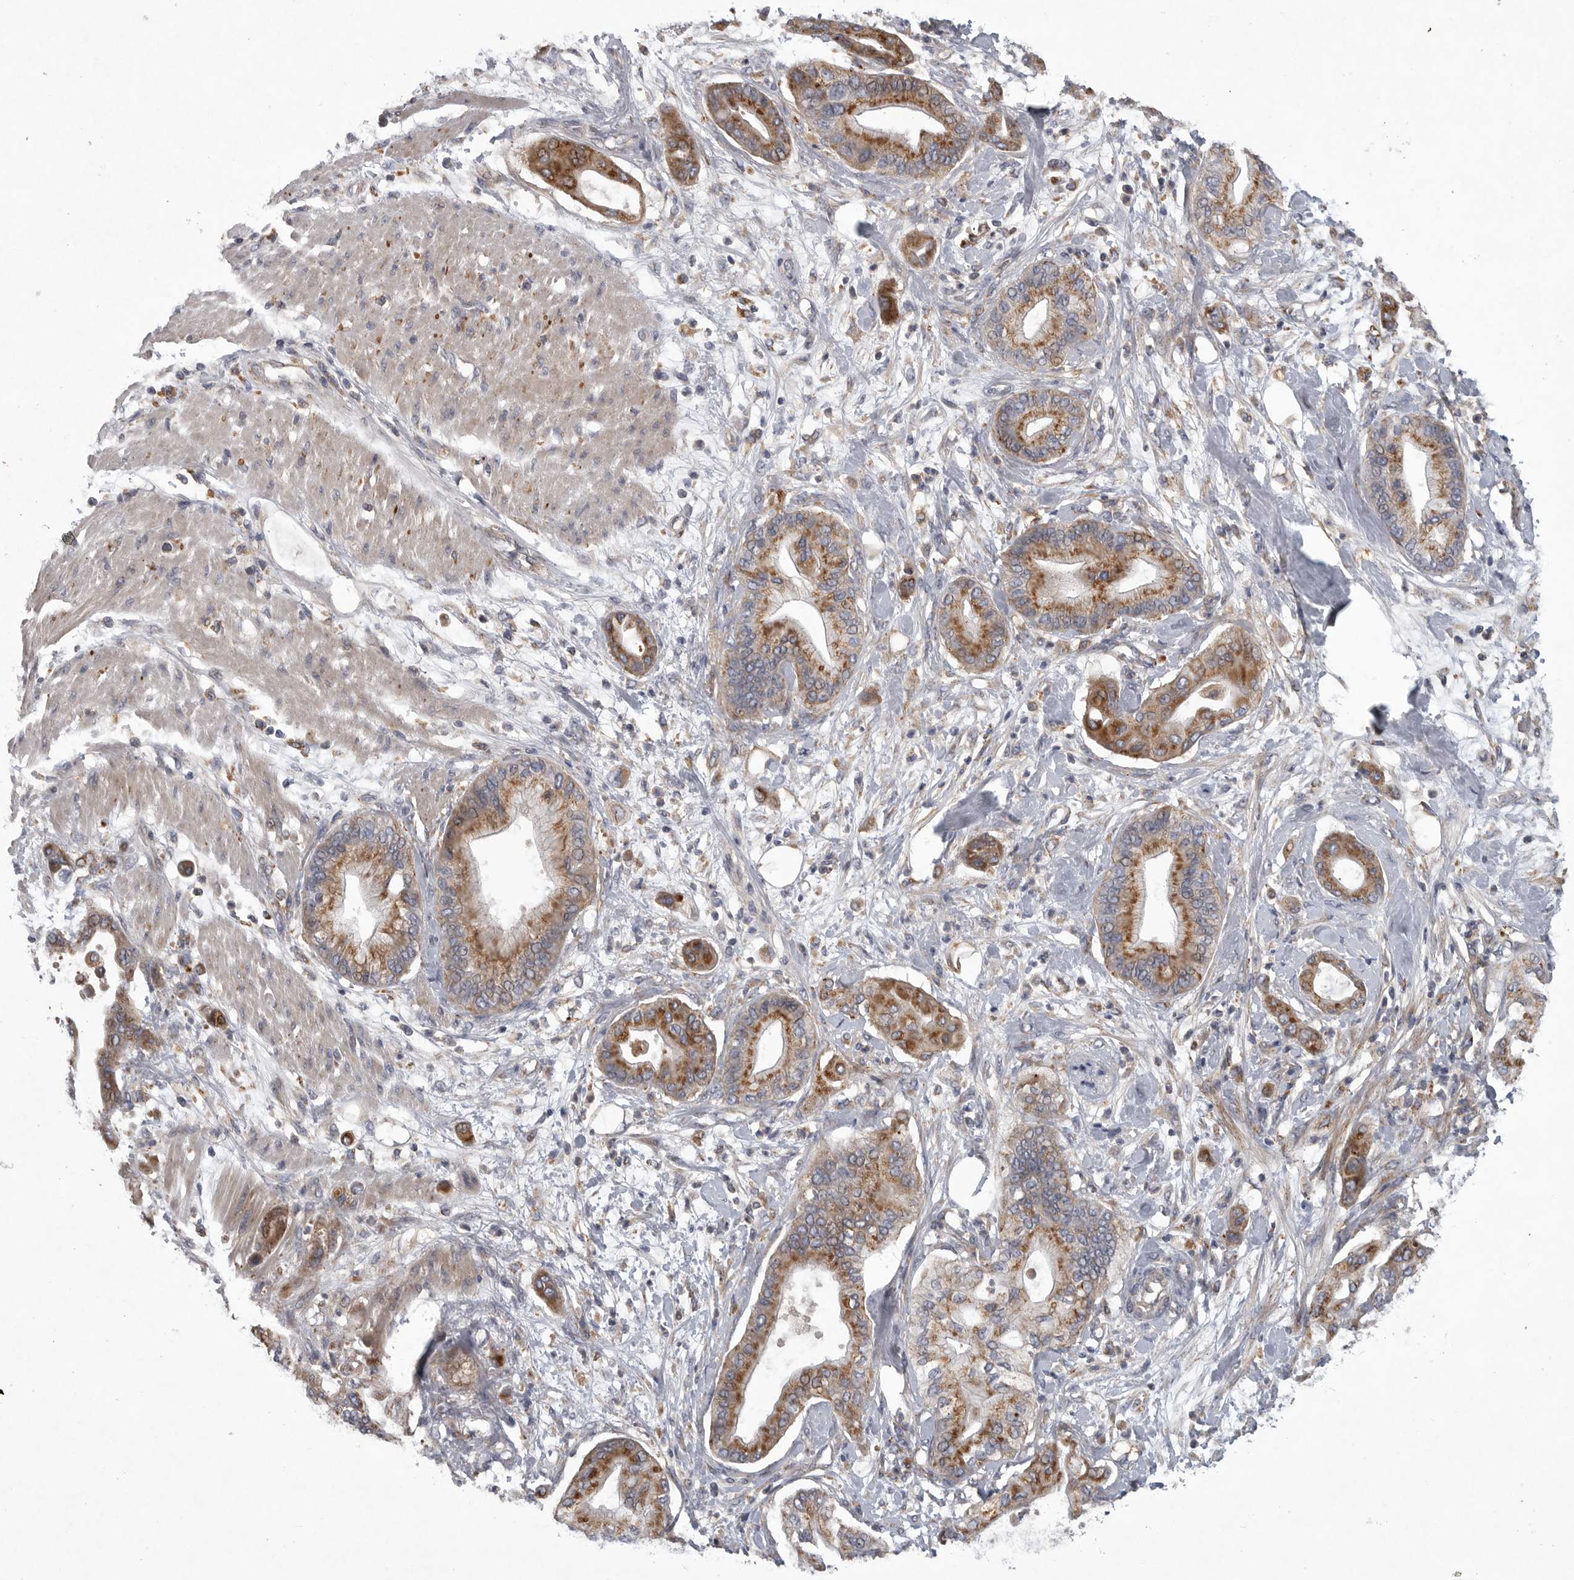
{"staining": {"intensity": "moderate", "quantity": ">75%", "location": "cytoplasmic/membranous"}, "tissue": "pancreatic cancer", "cell_type": "Tumor cells", "image_type": "cancer", "snomed": [{"axis": "morphology", "description": "Adenocarcinoma, NOS"}, {"axis": "morphology", "description": "Adenocarcinoma, metastatic, NOS"}, {"axis": "topography", "description": "Lymph node"}, {"axis": "topography", "description": "Pancreas"}, {"axis": "topography", "description": "Duodenum"}], "caption": "Immunohistochemical staining of adenocarcinoma (pancreatic) displays medium levels of moderate cytoplasmic/membranous positivity in about >75% of tumor cells. (IHC, brightfield microscopy, high magnification).", "gene": "LAMTOR3", "patient": {"sex": "female", "age": 64}}